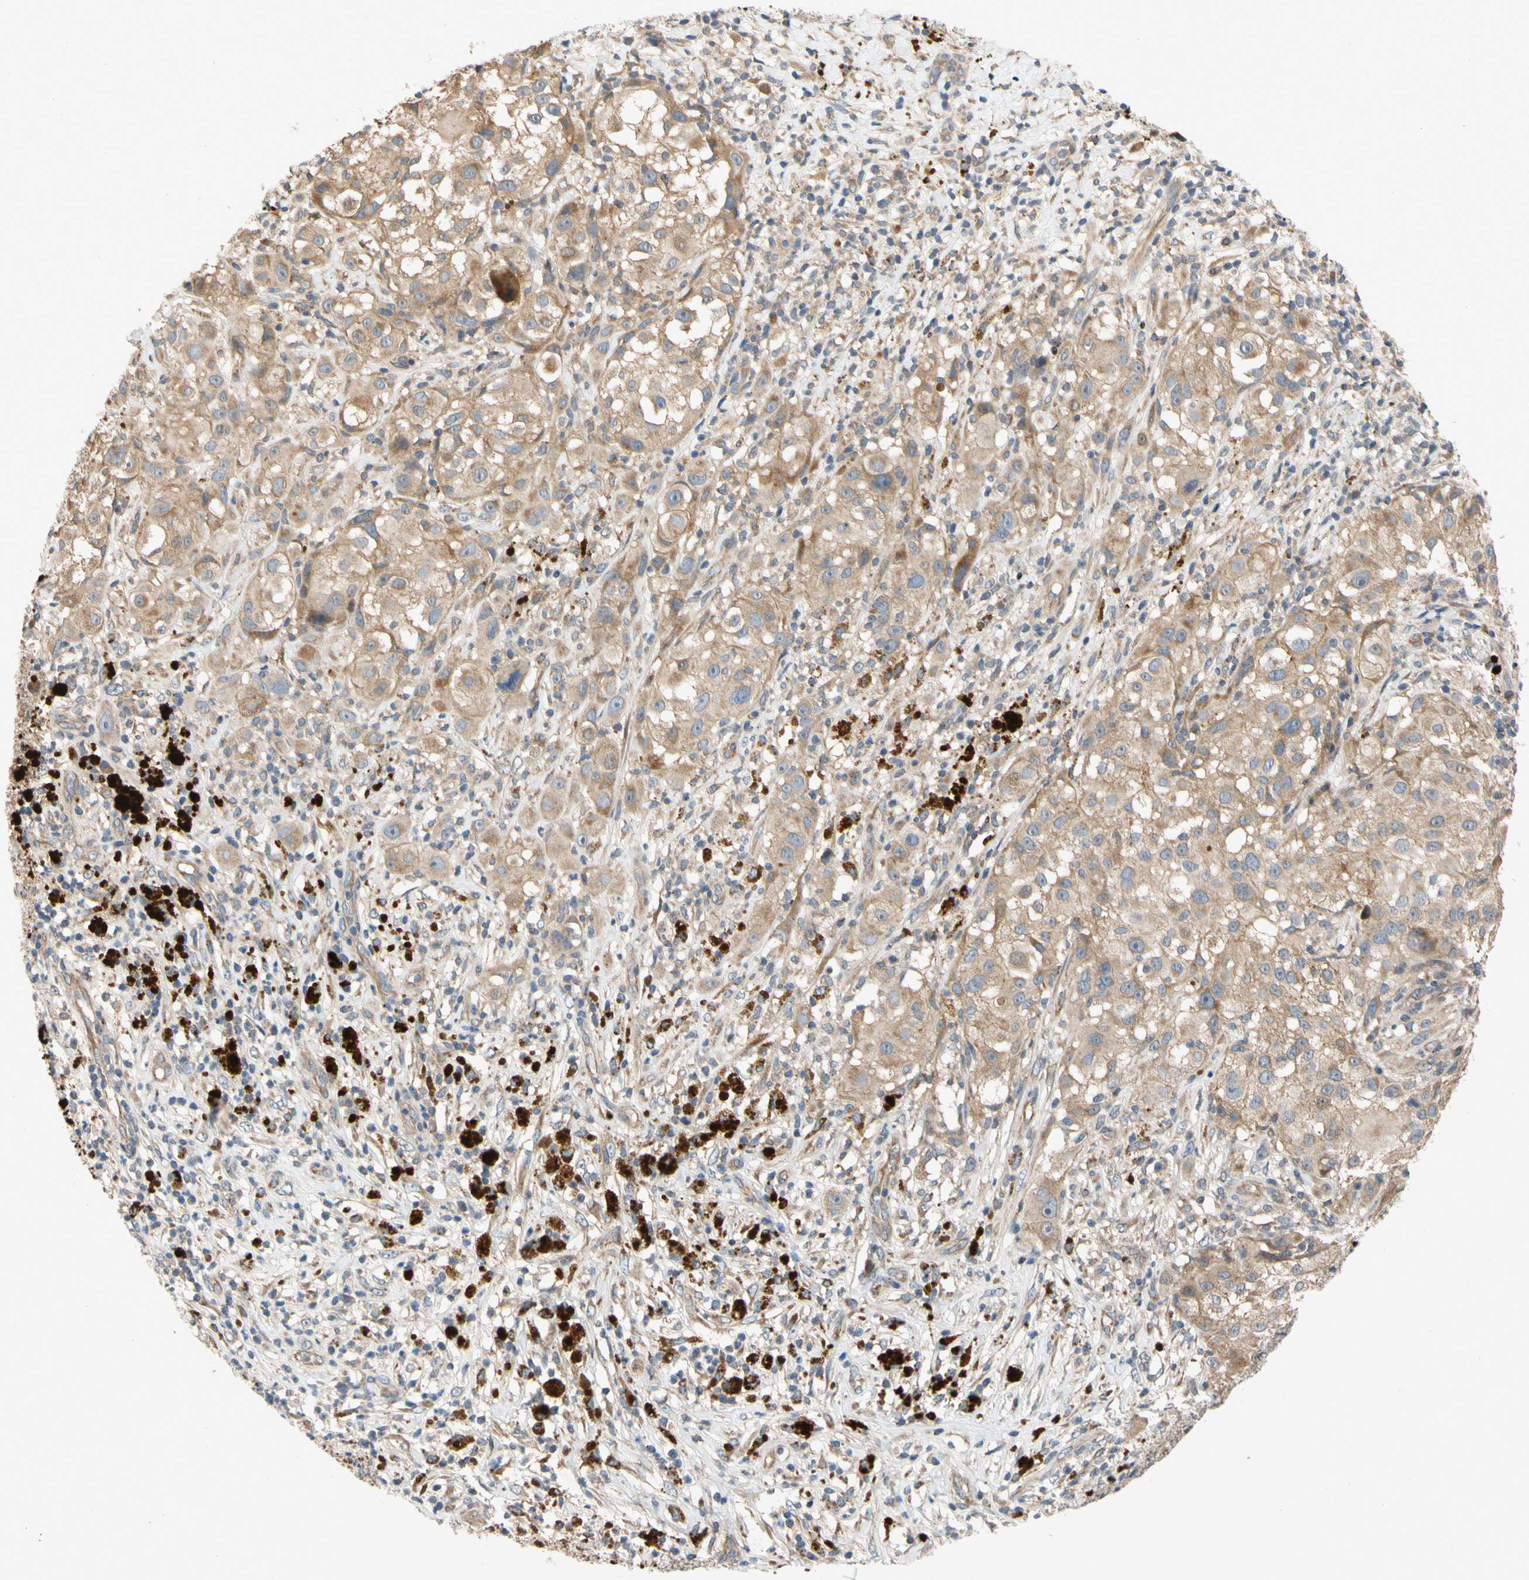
{"staining": {"intensity": "moderate", "quantity": ">75%", "location": "cytoplasmic/membranous"}, "tissue": "melanoma", "cell_type": "Tumor cells", "image_type": "cancer", "snomed": [{"axis": "morphology", "description": "Necrosis, NOS"}, {"axis": "morphology", "description": "Malignant melanoma, NOS"}, {"axis": "topography", "description": "Skin"}], "caption": "Immunohistochemical staining of malignant melanoma shows medium levels of moderate cytoplasmic/membranous protein positivity in approximately >75% of tumor cells.", "gene": "MBTPS2", "patient": {"sex": "female", "age": 87}}